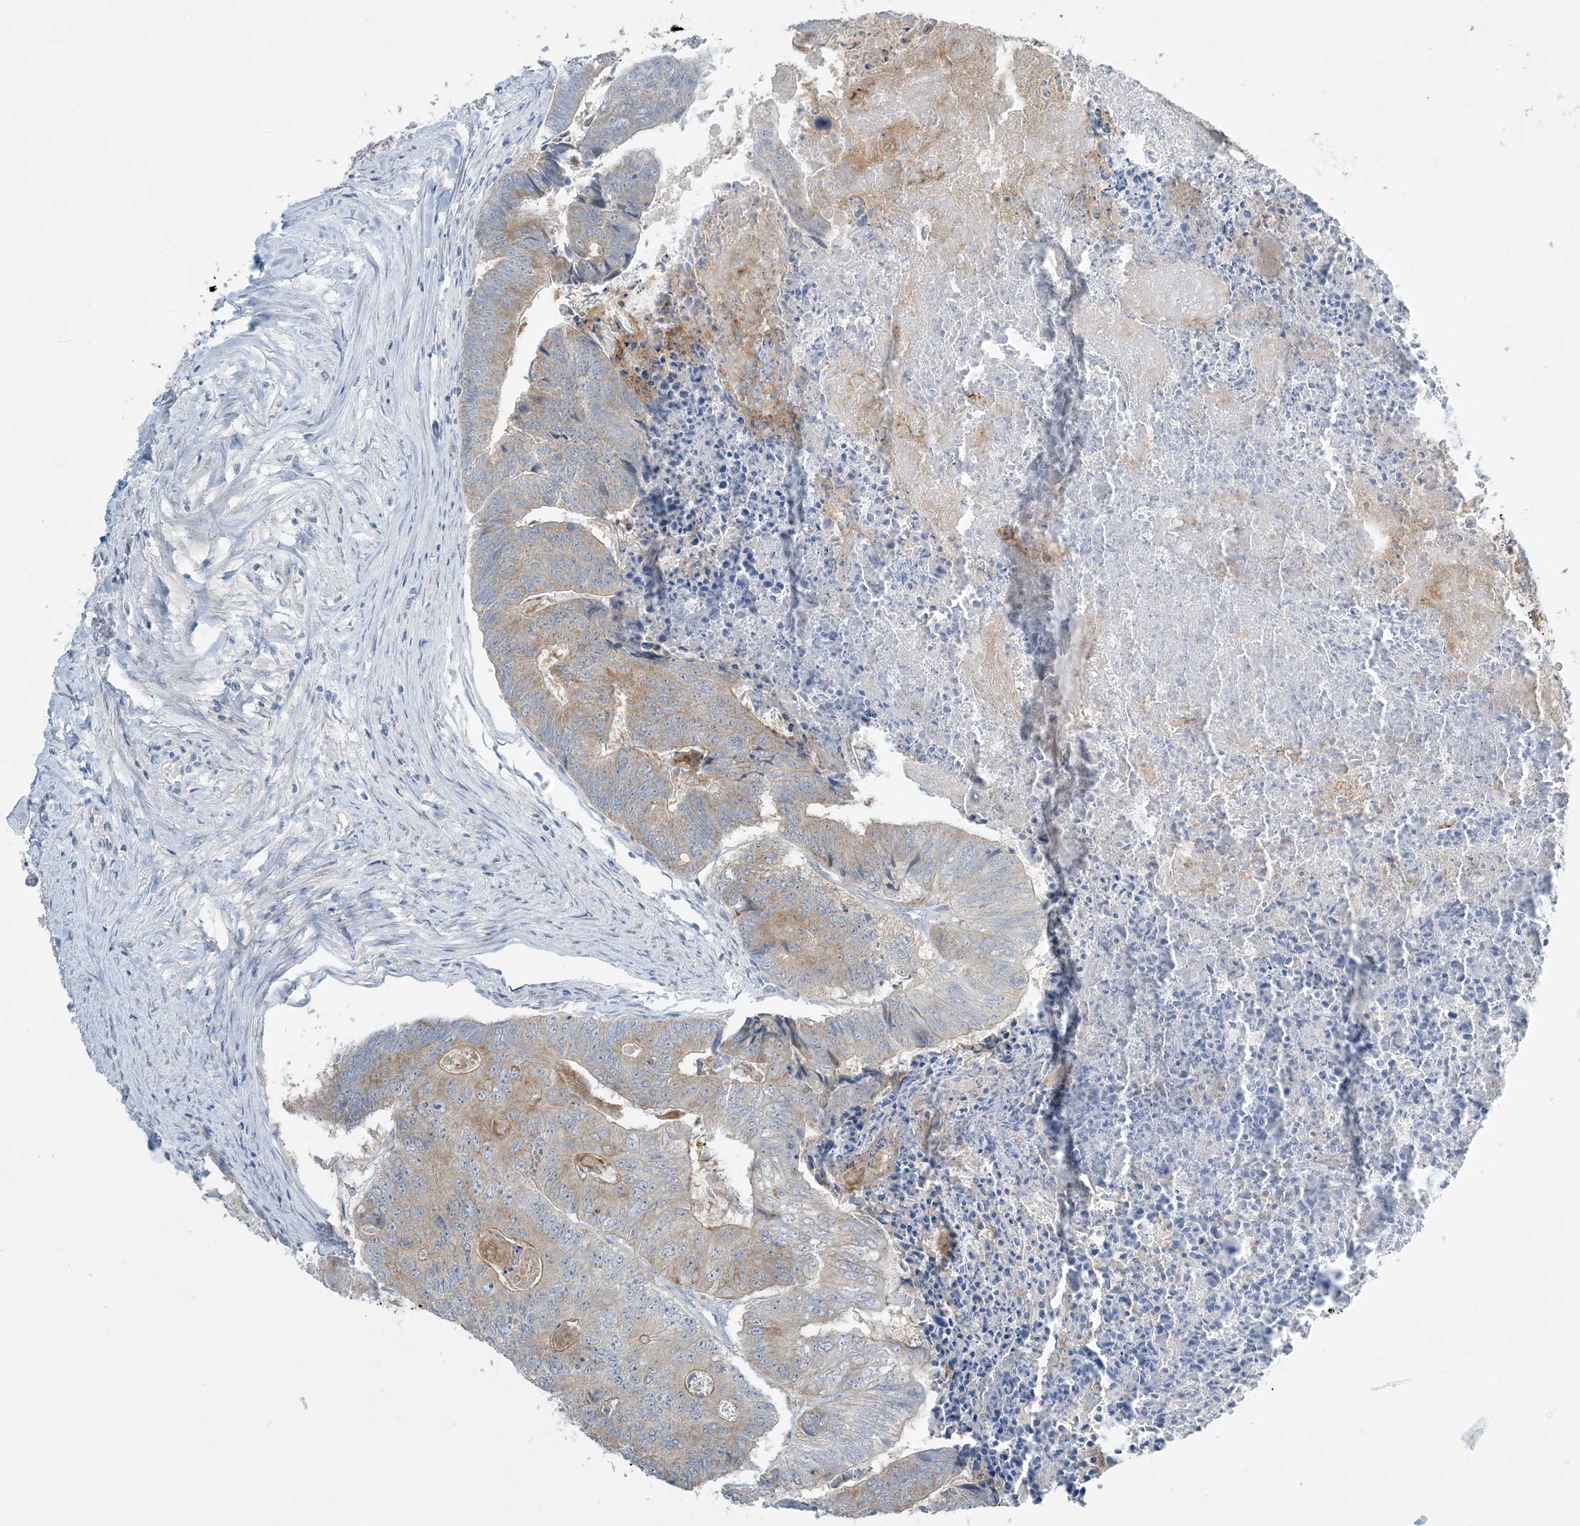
{"staining": {"intensity": "weak", "quantity": "25%-75%", "location": "cytoplasmic/membranous"}, "tissue": "colorectal cancer", "cell_type": "Tumor cells", "image_type": "cancer", "snomed": [{"axis": "morphology", "description": "Adenocarcinoma, NOS"}, {"axis": "topography", "description": "Colon"}], "caption": "IHC staining of colorectal cancer, which shows low levels of weak cytoplasmic/membranous expression in about 25%-75% of tumor cells indicating weak cytoplasmic/membranous protein staining. The staining was performed using DAB (brown) for protein detection and nuclei were counterstained in hematoxylin (blue).", "gene": "MRPS18A", "patient": {"sex": "female", "age": 67}}